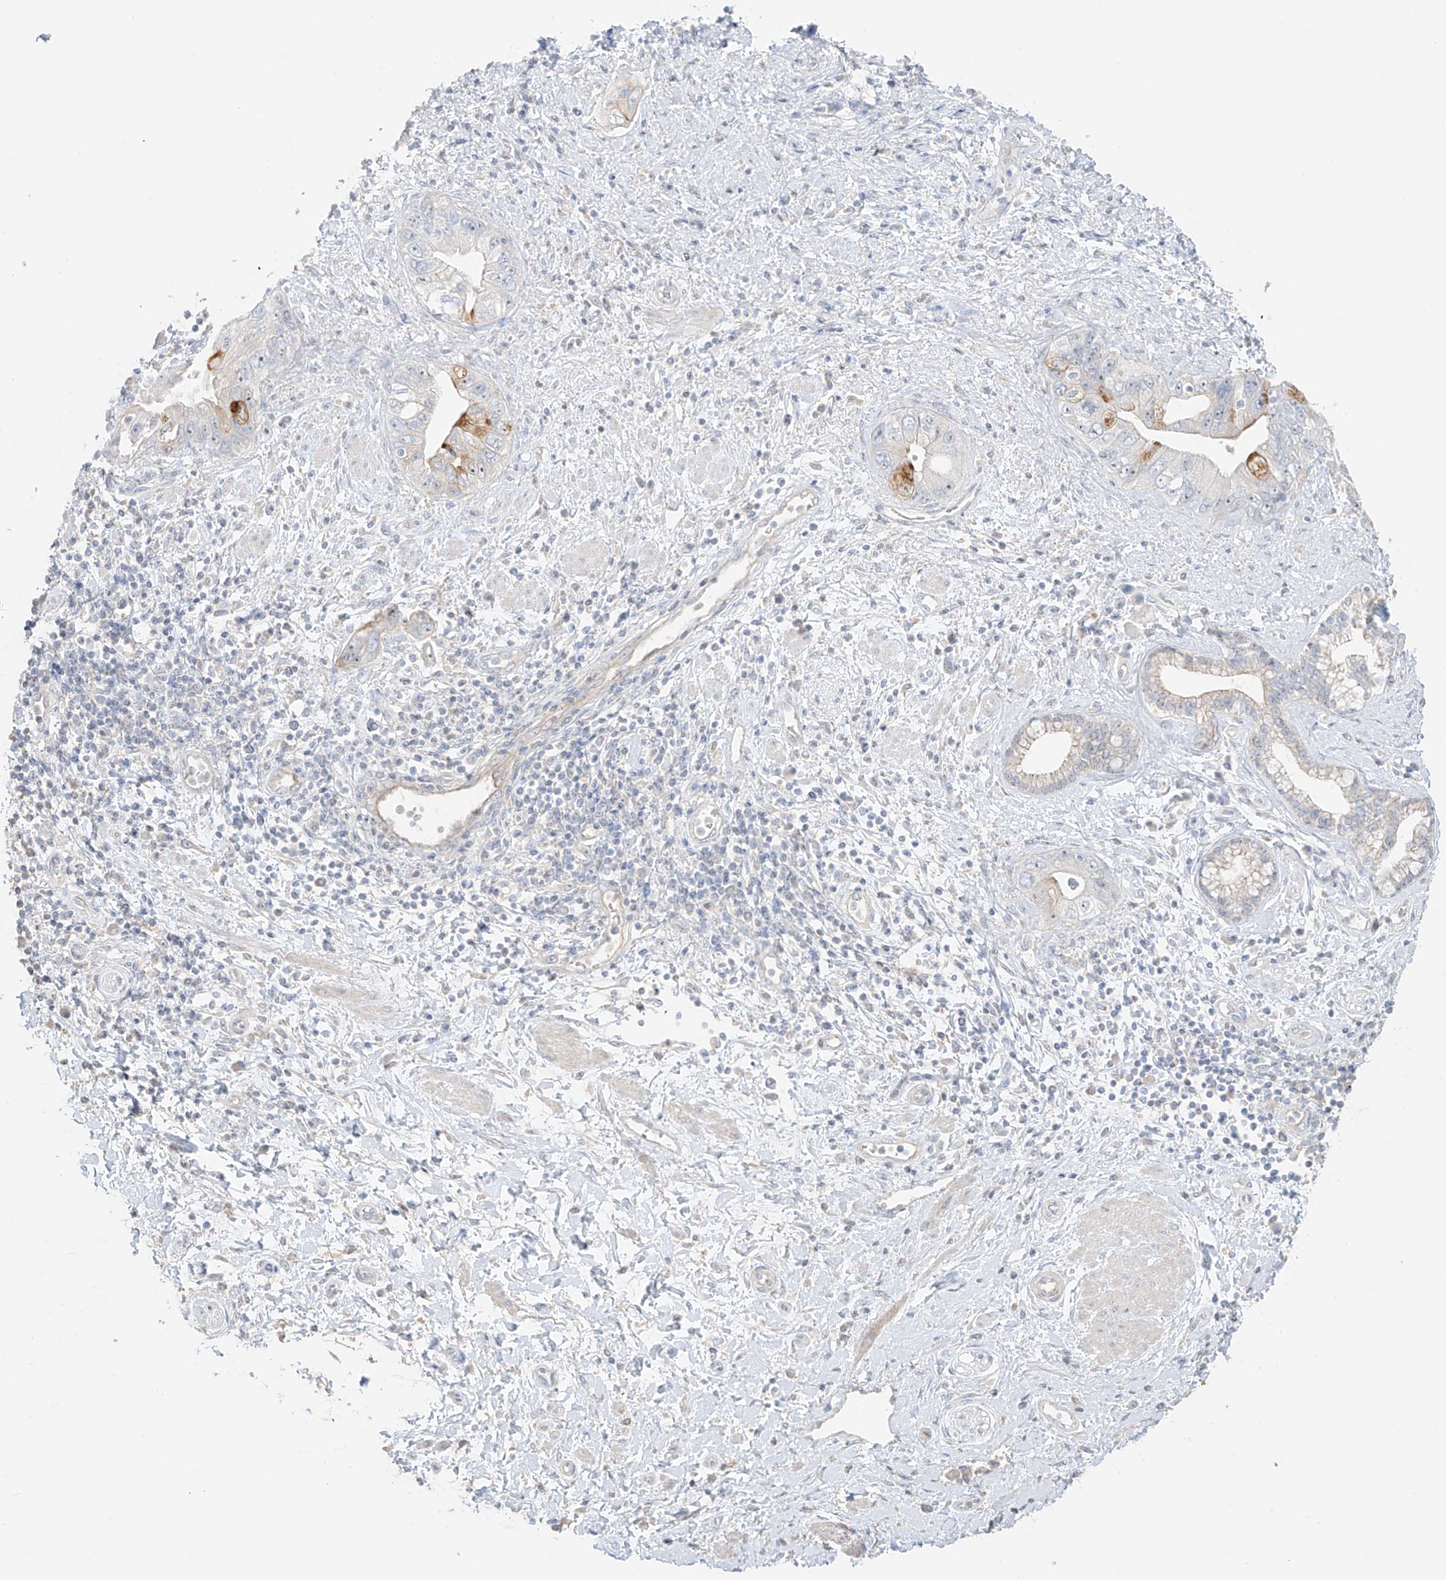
{"staining": {"intensity": "moderate", "quantity": "<25%", "location": "cytoplasmic/membranous"}, "tissue": "pancreatic cancer", "cell_type": "Tumor cells", "image_type": "cancer", "snomed": [{"axis": "morphology", "description": "Adenocarcinoma, NOS"}, {"axis": "topography", "description": "Pancreas"}], "caption": "Brown immunohistochemical staining in adenocarcinoma (pancreatic) shows moderate cytoplasmic/membranous staining in about <25% of tumor cells. Nuclei are stained in blue.", "gene": "ZBTB41", "patient": {"sex": "female", "age": 73}}